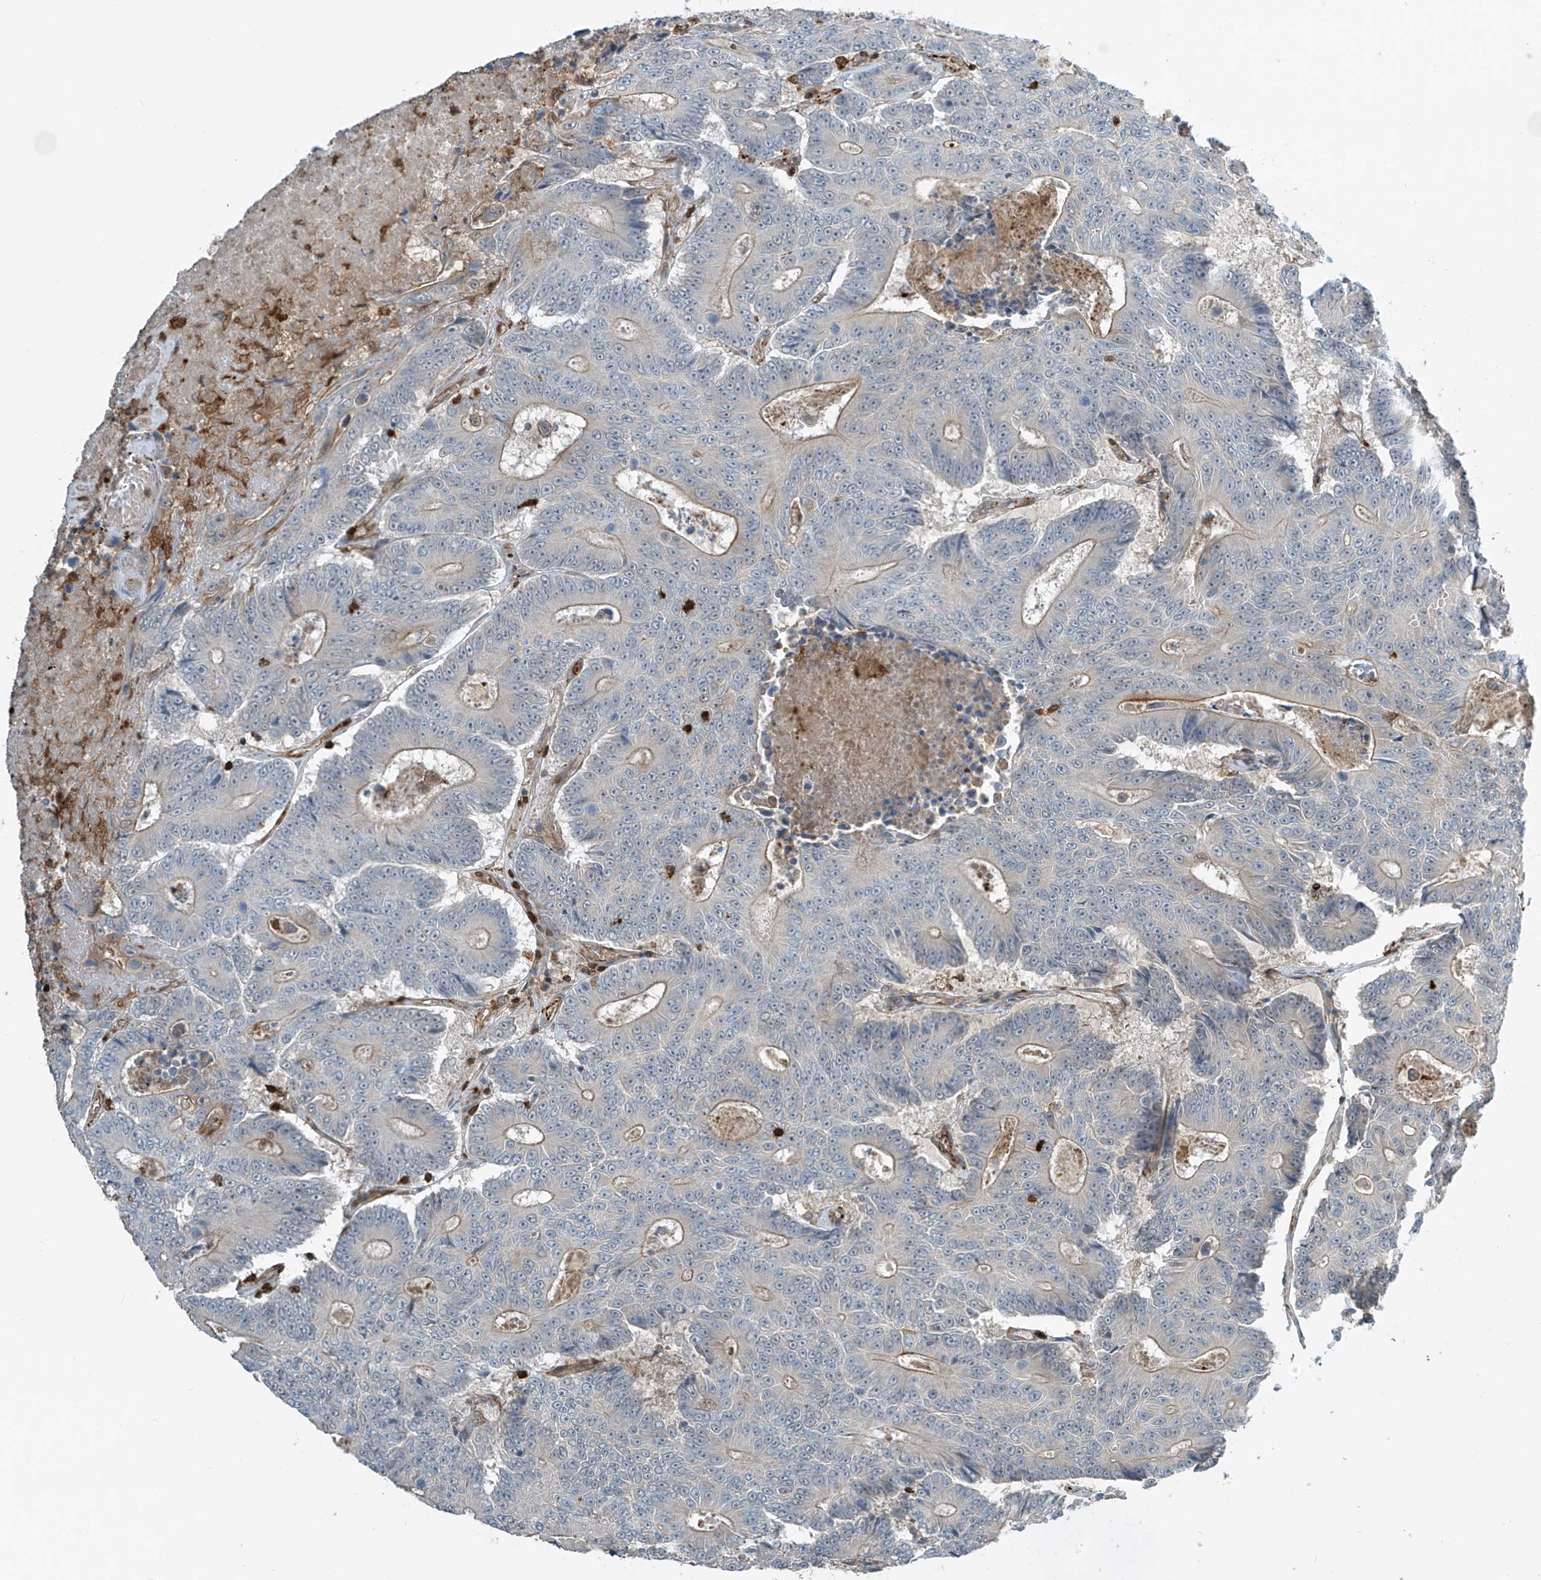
{"staining": {"intensity": "weak", "quantity": "<25%", "location": "cytoplasmic/membranous"}, "tissue": "colorectal cancer", "cell_type": "Tumor cells", "image_type": "cancer", "snomed": [{"axis": "morphology", "description": "Adenocarcinoma, NOS"}, {"axis": "topography", "description": "Colon"}], "caption": "Tumor cells are negative for brown protein staining in adenocarcinoma (colorectal).", "gene": "SH3BGRL3", "patient": {"sex": "male", "age": 83}}